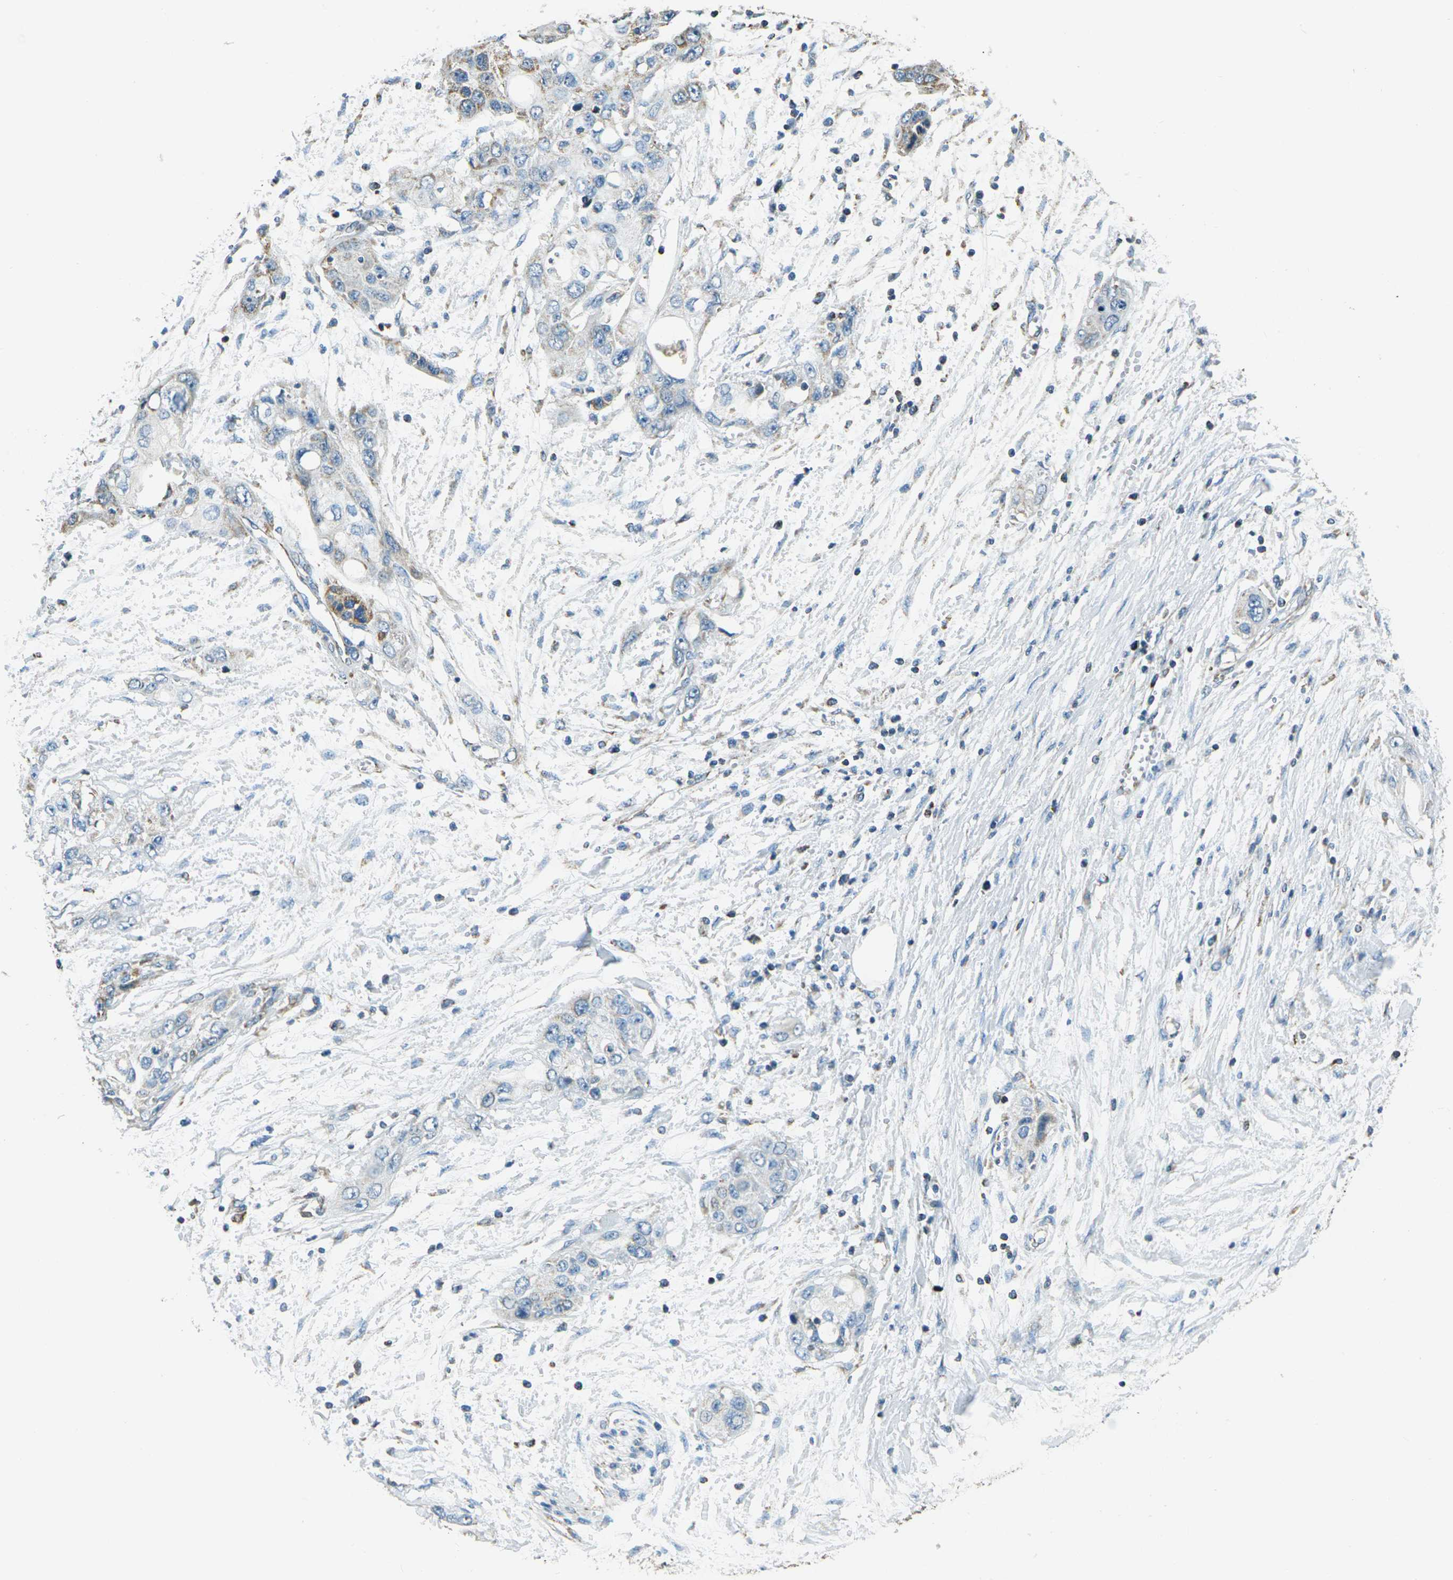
{"staining": {"intensity": "weak", "quantity": "25%-75%", "location": "cytoplasmic/membranous"}, "tissue": "pancreatic cancer", "cell_type": "Tumor cells", "image_type": "cancer", "snomed": [{"axis": "morphology", "description": "Adenocarcinoma, NOS"}, {"axis": "topography", "description": "Pancreas"}], "caption": "Immunohistochemical staining of human adenocarcinoma (pancreatic) demonstrates low levels of weak cytoplasmic/membranous staining in about 25%-75% of tumor cells. The protein of interest is shown in brown color, while the nuclei are stained blue.", "gene": "IRF3", "patient": {"sex": "female", "age": 70}}